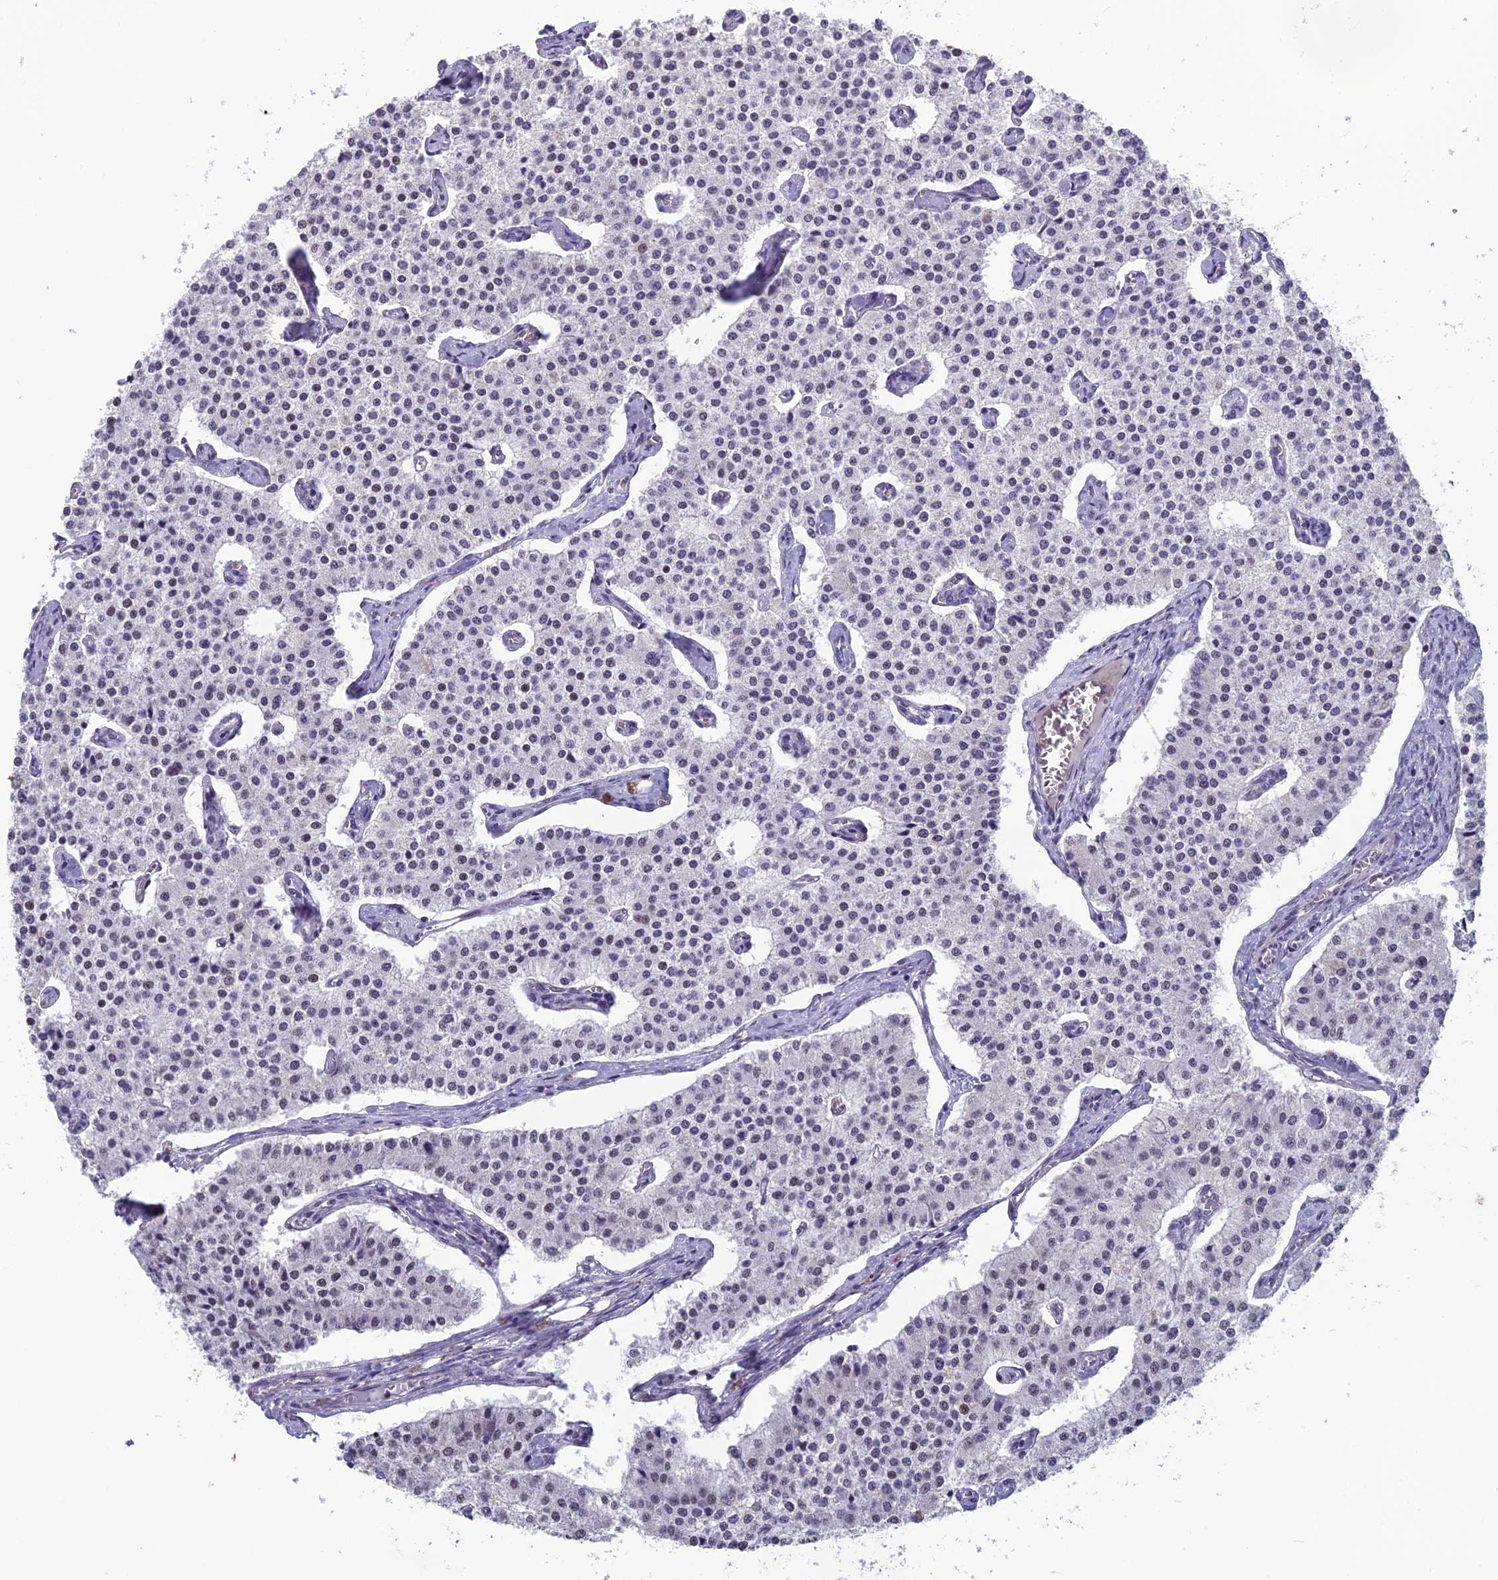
{"staining": {"intensity": "weak", "quantity": "25%-75%", "location": "nuclear"}, "tissue": "carcinoid", "cell_type": "Tumor cells", "image_type": "cancer", "snomed": [{"axis": "morphology", "description": "Carcinoid, malignant, NOS"}, {"axis": "topography", "description": "Colon"}], "caption": "Weak nuclear expression is appreciated in approximately 25%-75% of tumor cells in malignant carcinoid.", "gene": "MT-CO3", "patient": {"sex": "female", "age": 52}}